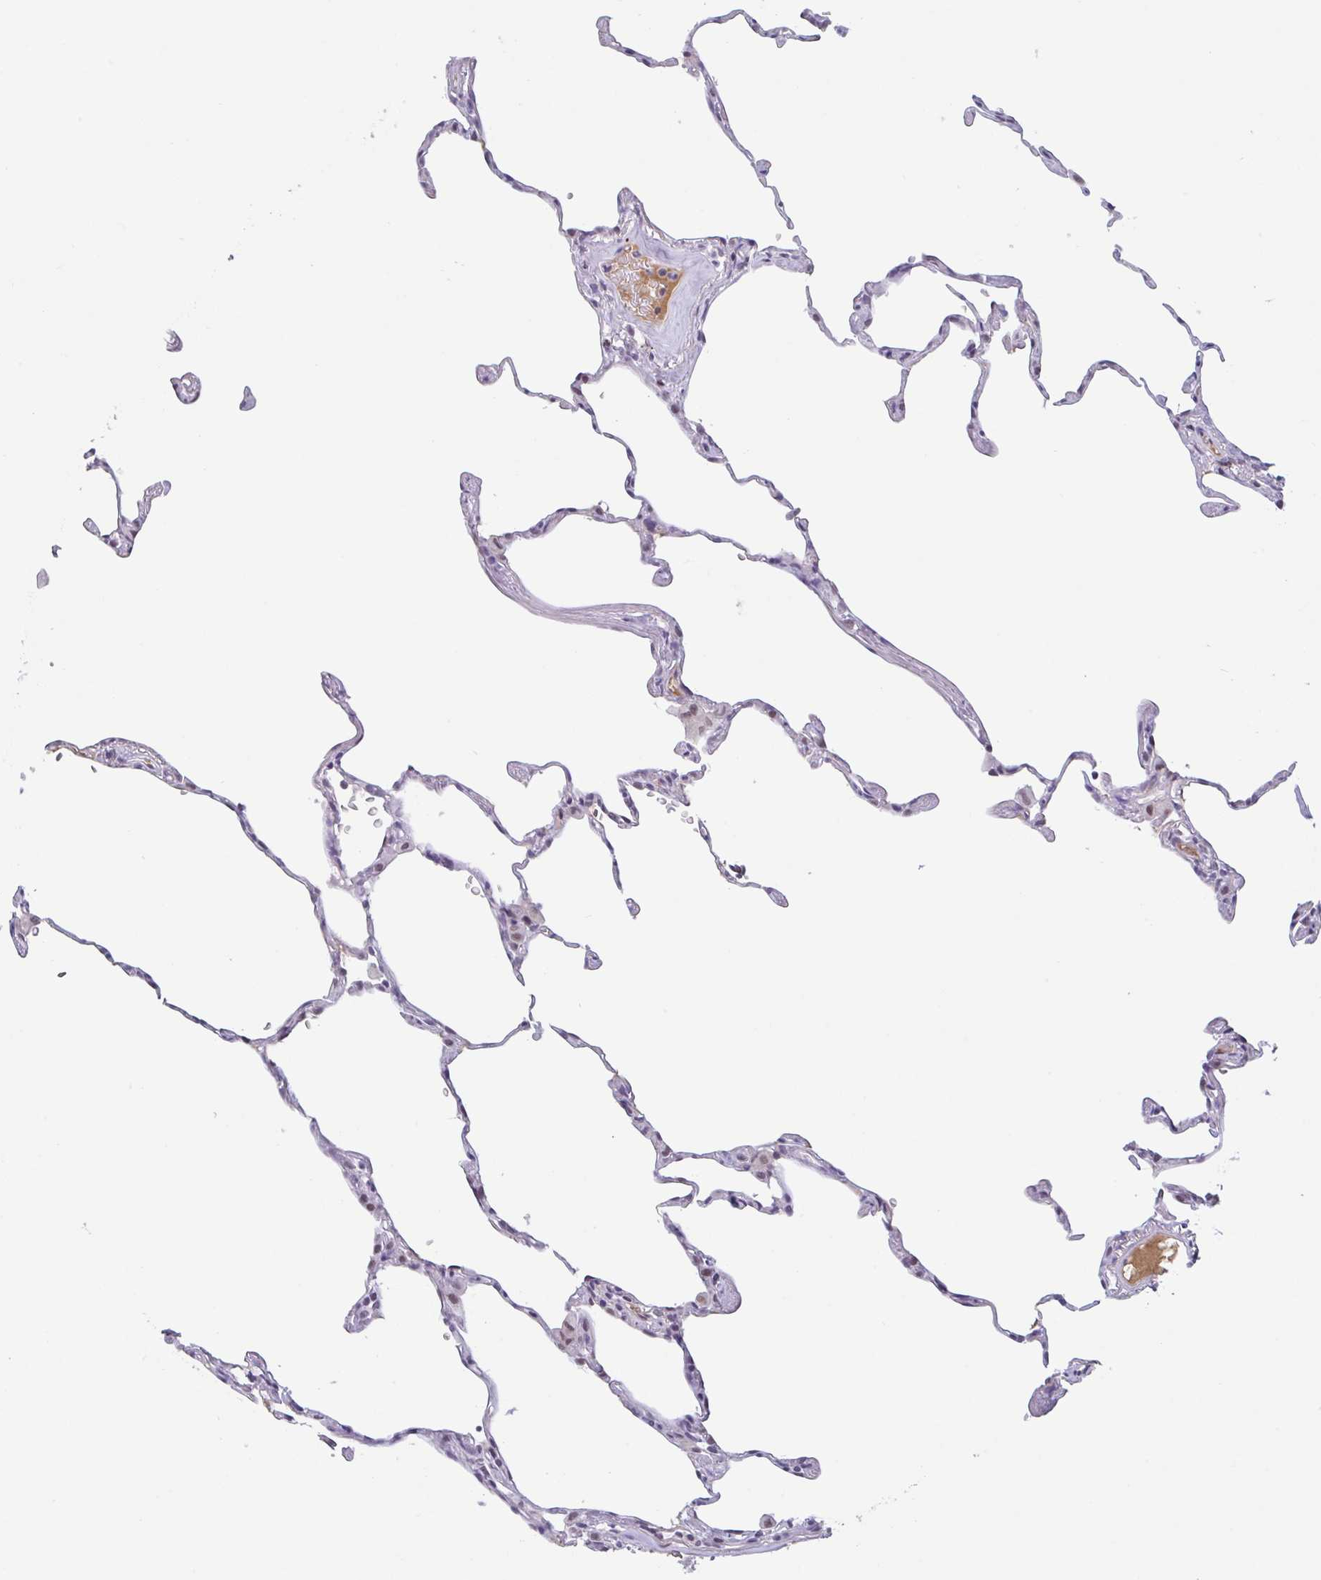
{"staining": {"intensity": "weak", "quantity": "25%-75%", "location": "nuclear"}, "tissue": "lung", "cell_type": "Alveolar cells", "image_type": "normal", "snomed": [{"axis": "morphology", "description": "Normal tissue, NOS"}, {"axis": "topography", "description": "Lung"}], "caption": "A high-resolution photomicrograph shows immunohistochemistry (IHC) staining of normal lung, which shows weak nuclear expression in approximately 25%-75% of alveolar cells.", "gene": "PLG", "patient": {"sex": "female", "age": 57}}